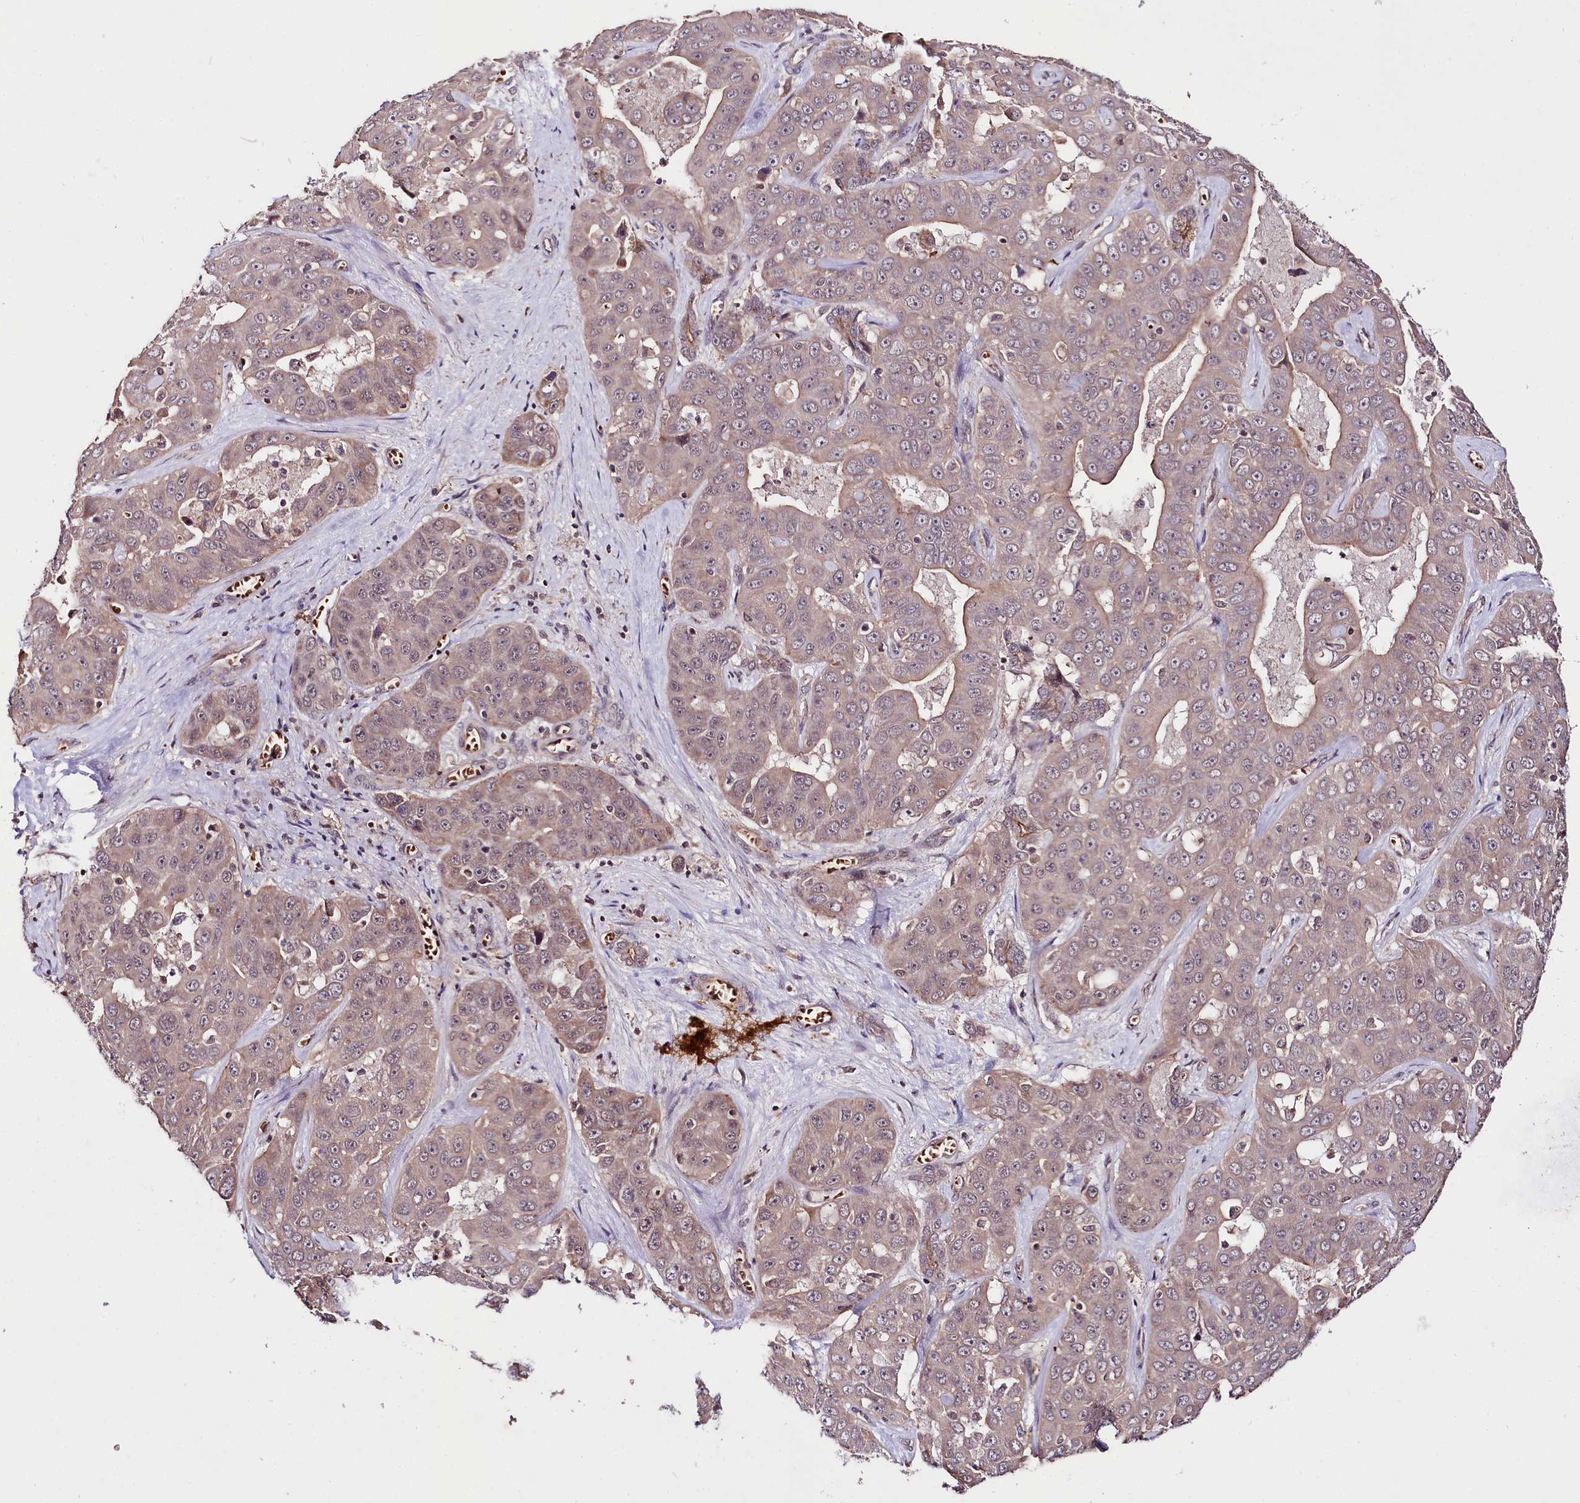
{"staining": {"intensity": "moderate", "quantity": "<25%", "location": "cytoplasmic/membranous"}, "tissue": "liver cancer", "cell_type": "Tumor cells", "image_type": "cancer", "snomed": [{"axis": "morphology", "description": "Cholangiocarcinoma"}, {"axis": "topography", "description": "Liver"}], "caption": "Protein expression analysis of liver cancer reveals moderate cytoplasmic/membranous staining in about <25% of tumor cells.", "gene": "TAFAZZIN", "patient": {"sex": "female", "age": 52}}